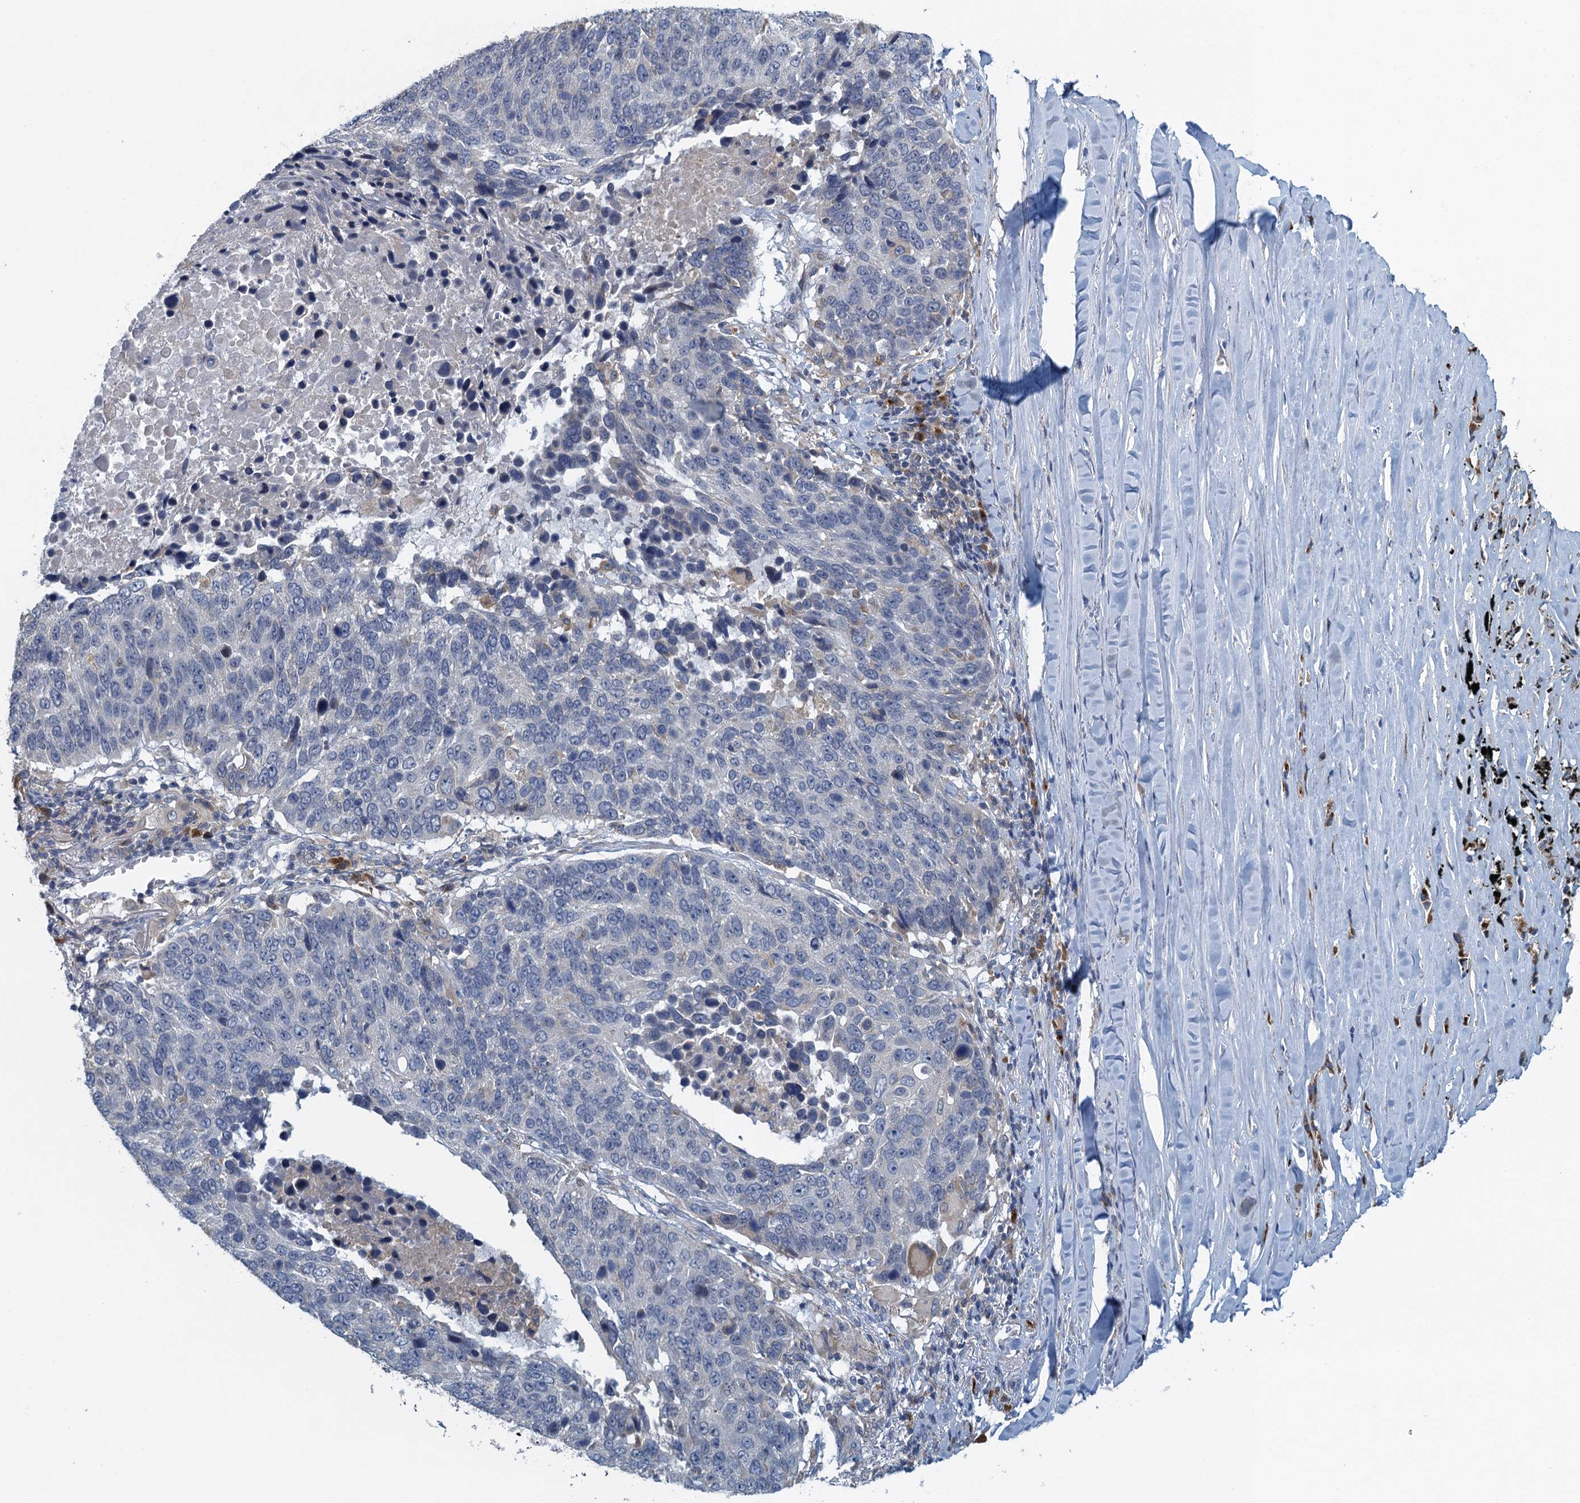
{"staining": {"intensity": "negative", "quantity": "none", "location": "none"}, "tissue": "lung cancer", "cell_type": "Tumor cells", "image_type": "cancer", "snomed": [{"axis": "morphology", "description": "Normal tissue, NOS"}, {"axis": "morphology", "description": "Squamous cell carcinoma, NOS"}, {"axis": "topography", "description": "Lymph node"}, {"axis": "topography", "description": "Lung"}], "caption": "Human lung cancer stained for a protein using IHC exhibits no expression in tumor cells.", "gene": "ALG2", "patient": {"sex": "male", "age": 66}}